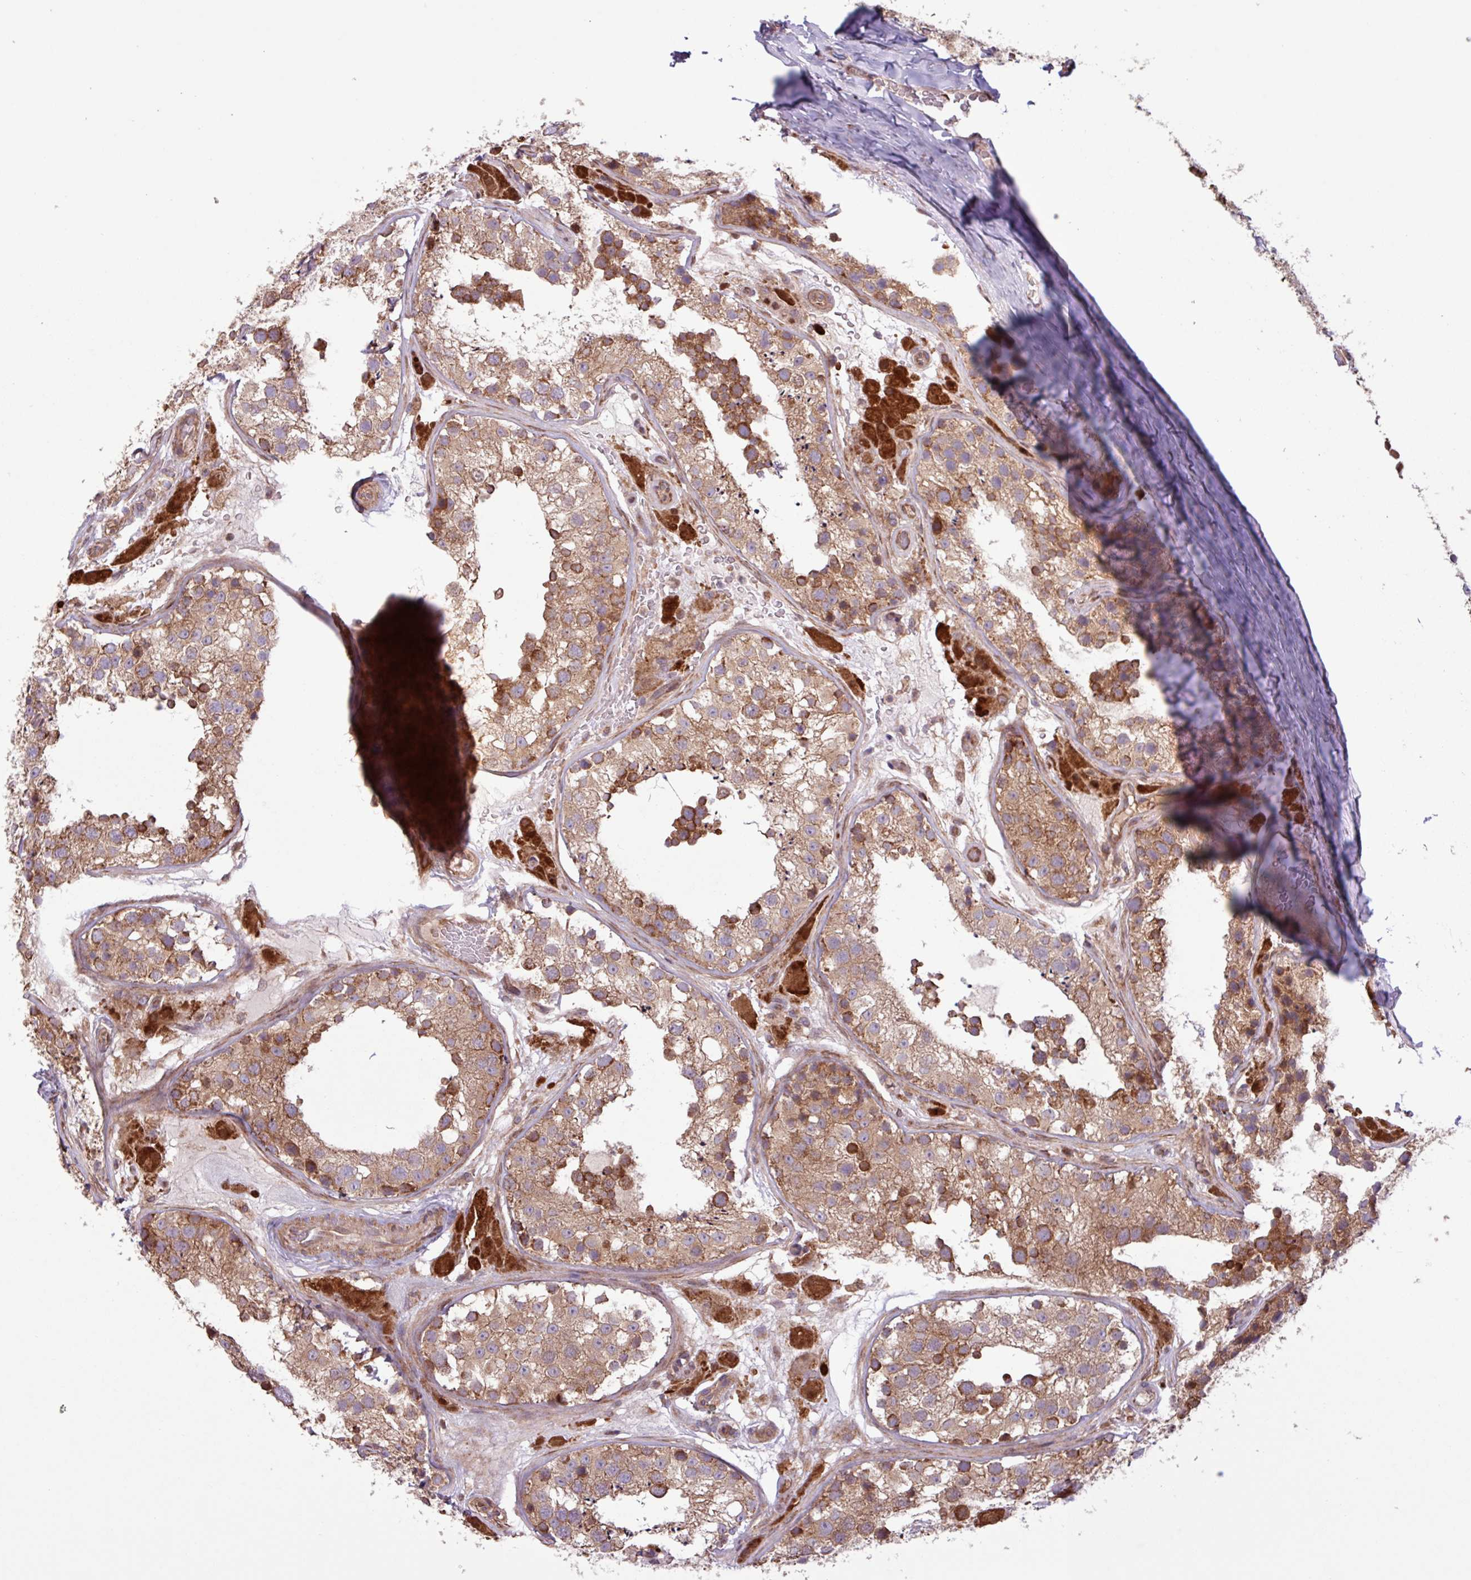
{"staining": {"intensity": "strong", "quantity": "25%-75%", "location": "cytoplasmic/membranous"}, "tissue": "testis", "cell_type": "Cells in seminiferous ducts", "image_type": "normal", "snomed": [{"axis": "morphology", "description": "Normal tissue, NOS"}, {"axis": "topography", "description": "Testis"}], "caption": "A high amount of strong cytoplasmic/membranous positivity is identified in approximately 25%-75% of cells in seminiferous ducts in benign testis. (Stains: DAB (3,3'-diaminobenzidine) in brown, nuclei in blue, Microscopy: brightfield microscopy at high magnification).", "gene": "PDPR", "patient": {"sex": "male", "age": 26}}